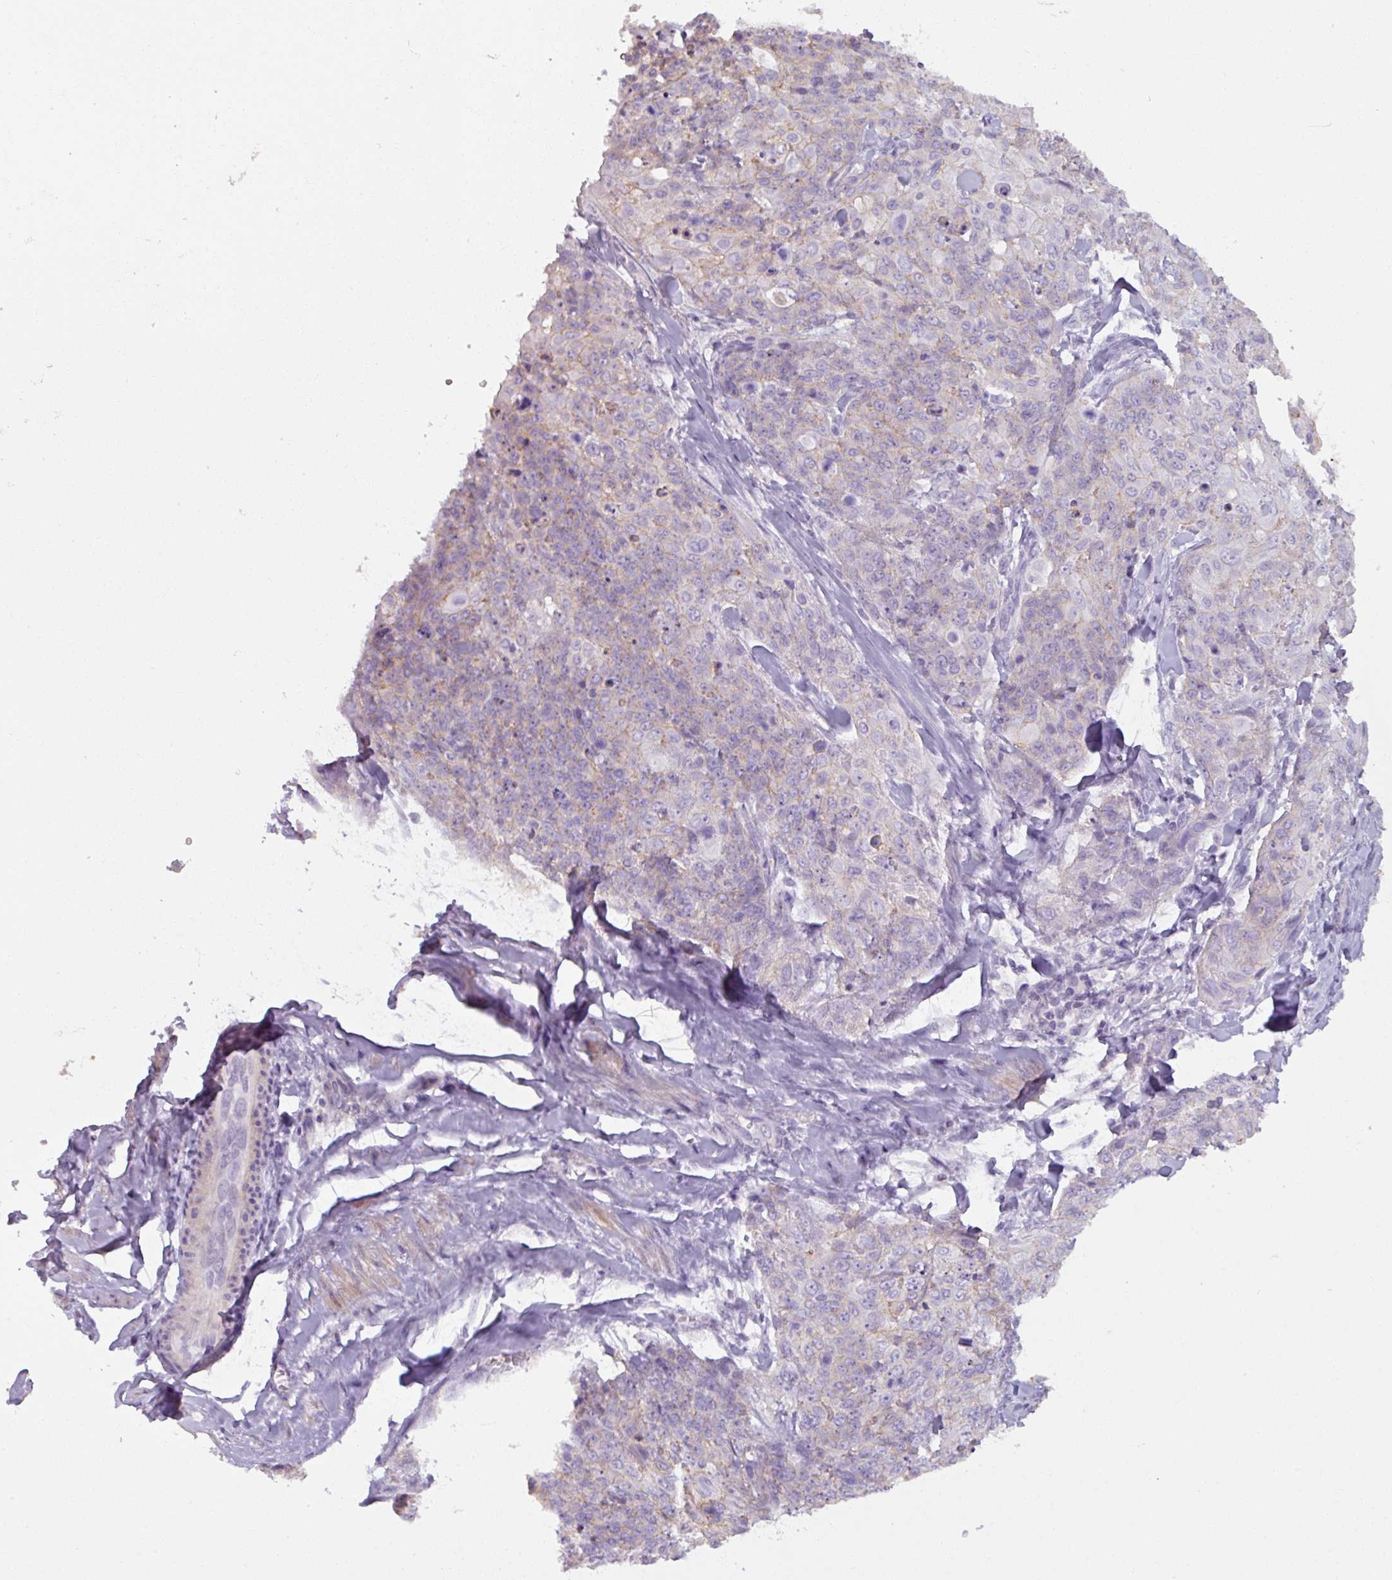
{"staining": {"intensity": "negative", "quantity": "none", "location": "none"}, "tissue": "skin cancer", "cell_type": "Tumor cells", "image_type": "cancer", "snomed": [{"axis": "morphology", "description": "Squamous cell carcinoma, NOS"}, {"axis": "topography", "description": "Skin"}, {"axis": "topography", "description": "Vulva"}], "caption": "Immunohistochemistry (IHC) photomicrograph of human squamous cell carcinoma (skin) stained for a protein (brown), which reveals no positivity in tumor cells.", "gene": "PNMA6A", "patient": {"sex": "female", "age": 85}}